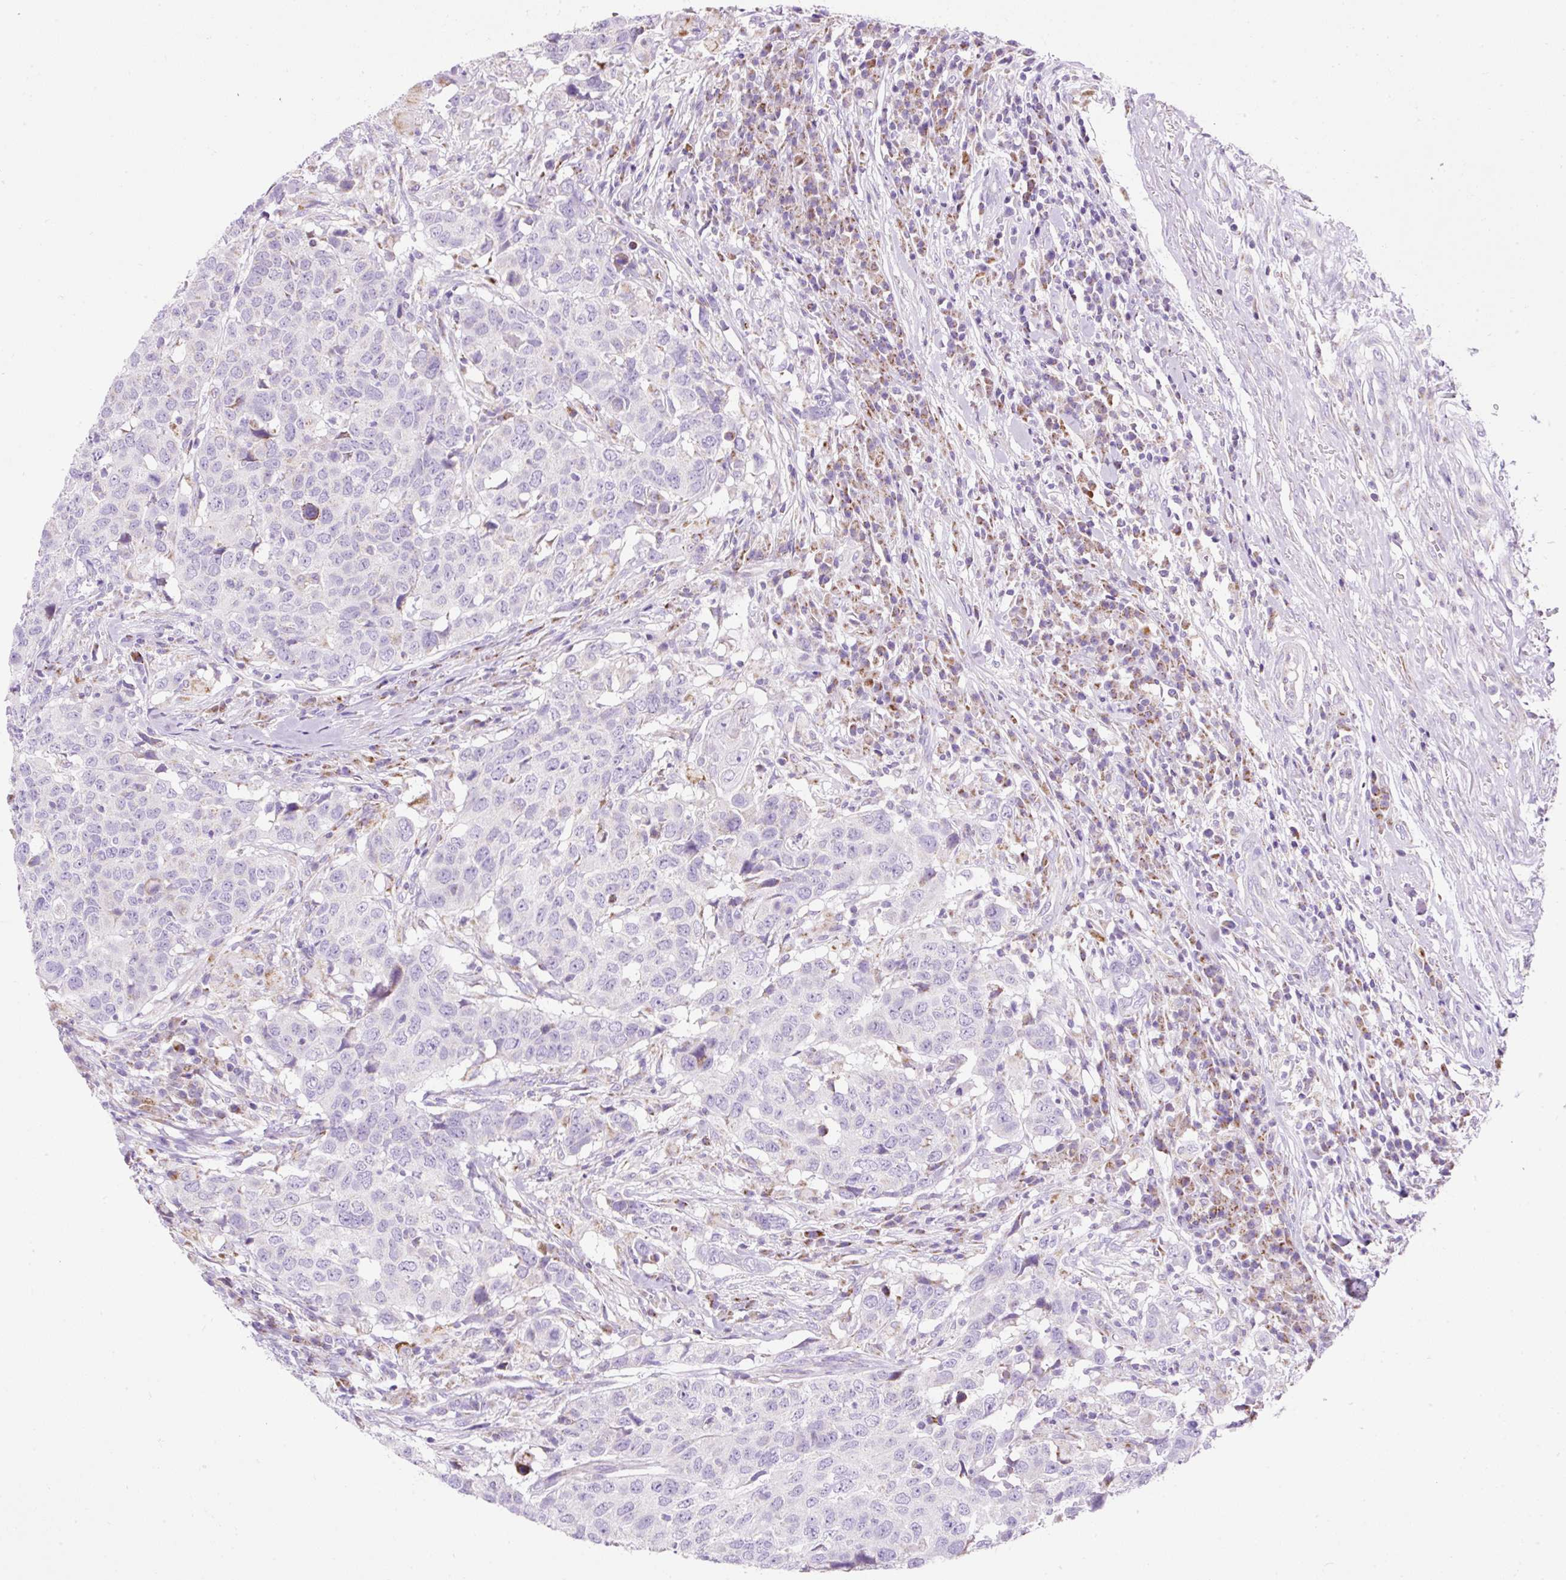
{"staining": {"intensity": "weak", "quantity": "<25%", "location": "cytoplasmic/membranous"}, "tissue": "head and neck cancer", "cell_type": "Tumor cells", "image_type": "cancer", "snomed": [{"axis": "morphology", "description": "Normal tissue, NOS"}, {"axis": "morphology", "description": "Squamous cell carcinoma, NOS"}, {"axis": "topography", "description": "Skeletal muscle"}, {"axis": "topography", "description": "Vascular tissue"}, {"axis": "topography", "description": "Peripheral nerve tissue"}, {"axis": "topography", "description": "Head-Neck"}], "caption": "Squamous cell carcinoma (head and neck) stained for a protein using immunohistochemistry displays no staining tumor cells.", "gene": "PLPP2", "patient": {"sex": "male", "age": 66}}